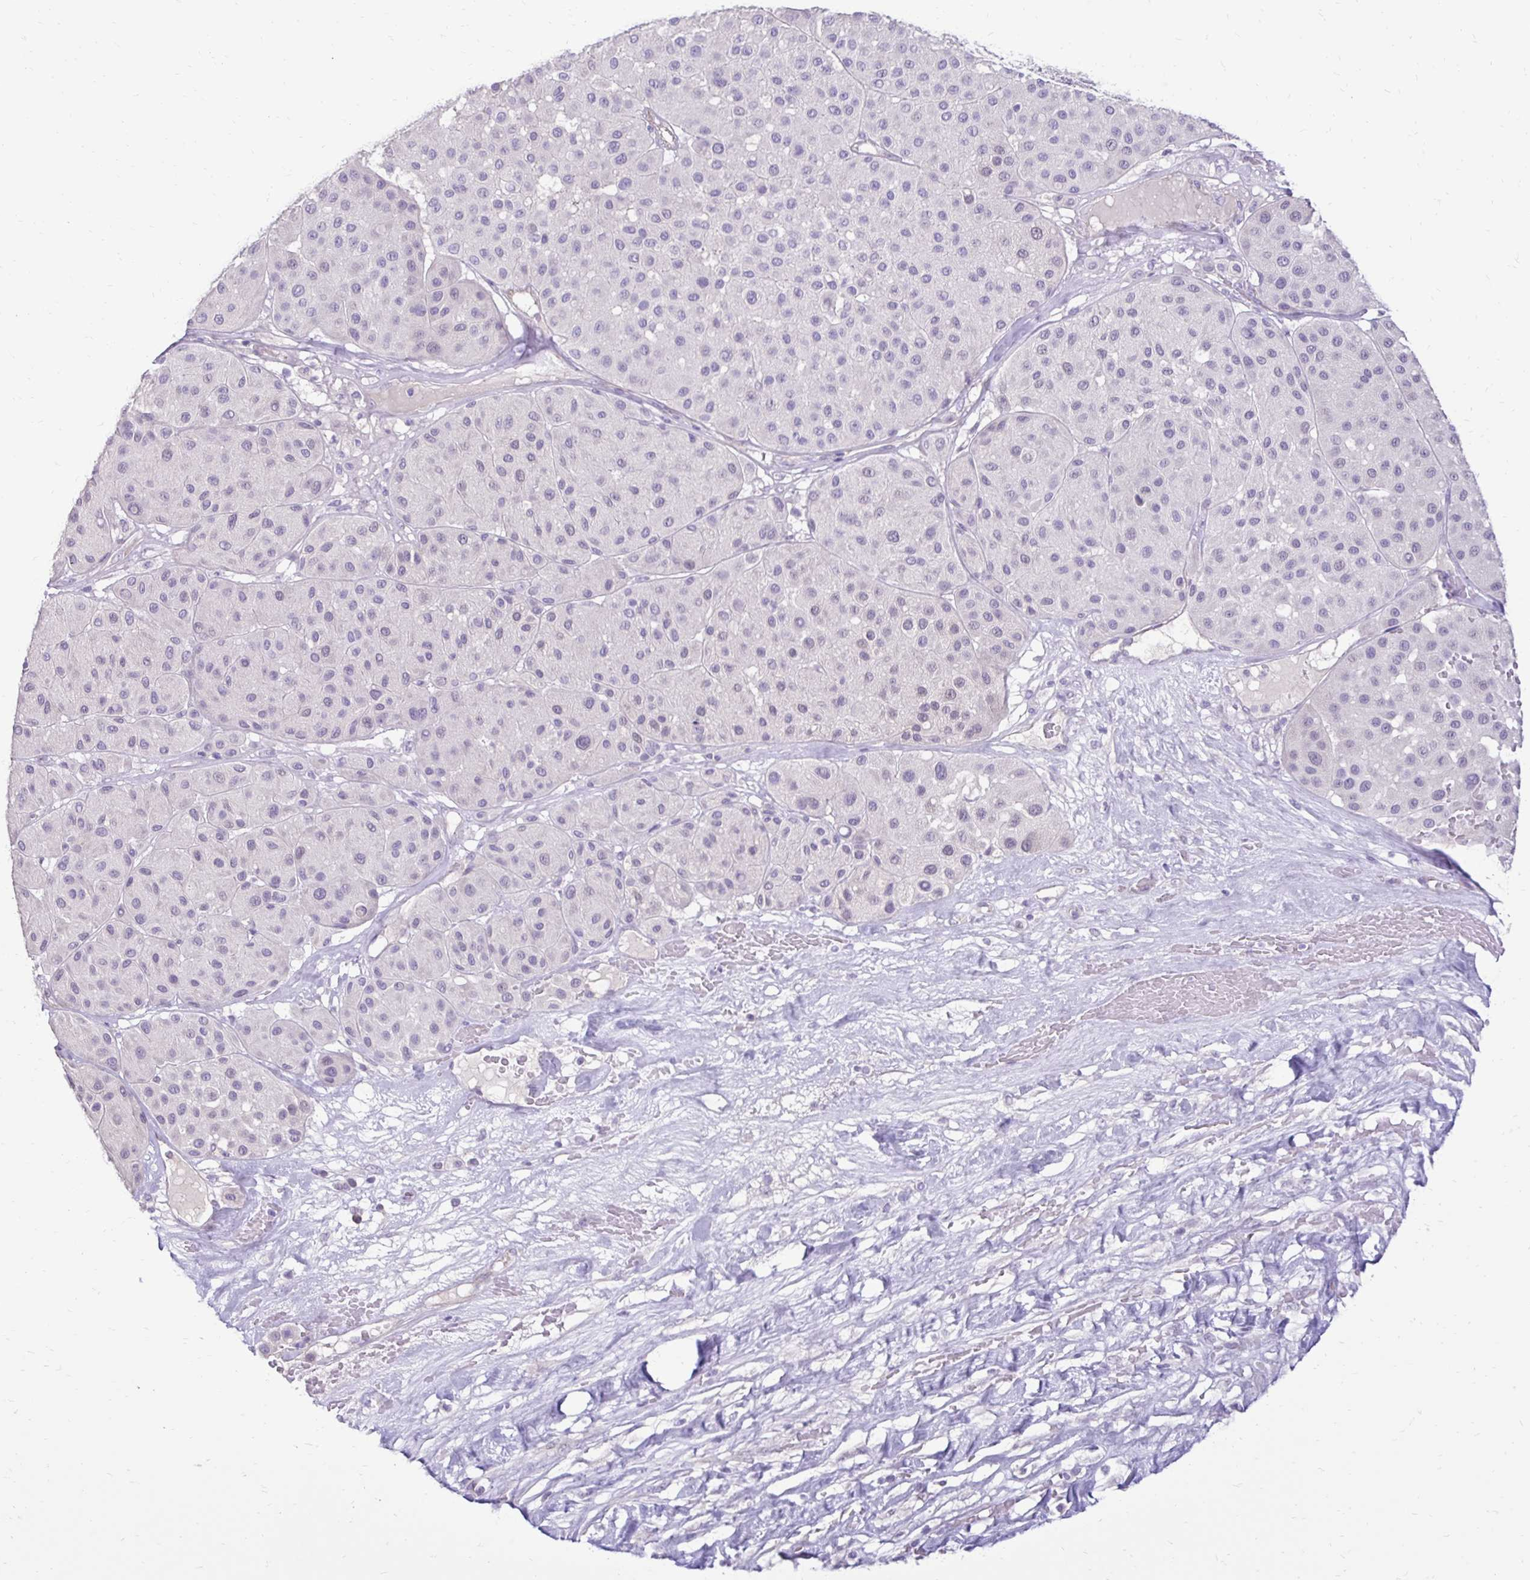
{"staining": {"intensity": "negative", "quantity": "none", "location": "none"}, "tissue": "melanoma", "cell_type": "Tumor cells", "image_type": "cancer", "snomed": [{"axis": "morphology", "description": "Malignant melanoma, Metastatic site"}, {"axis": "topography", "description": "Smooth muscle"}], "caption": "The IHC image has no significant expression in tumor cells of melanoma tissue.", "gene": "GAS2", "patient": {"sex": "male", "age": 41}}